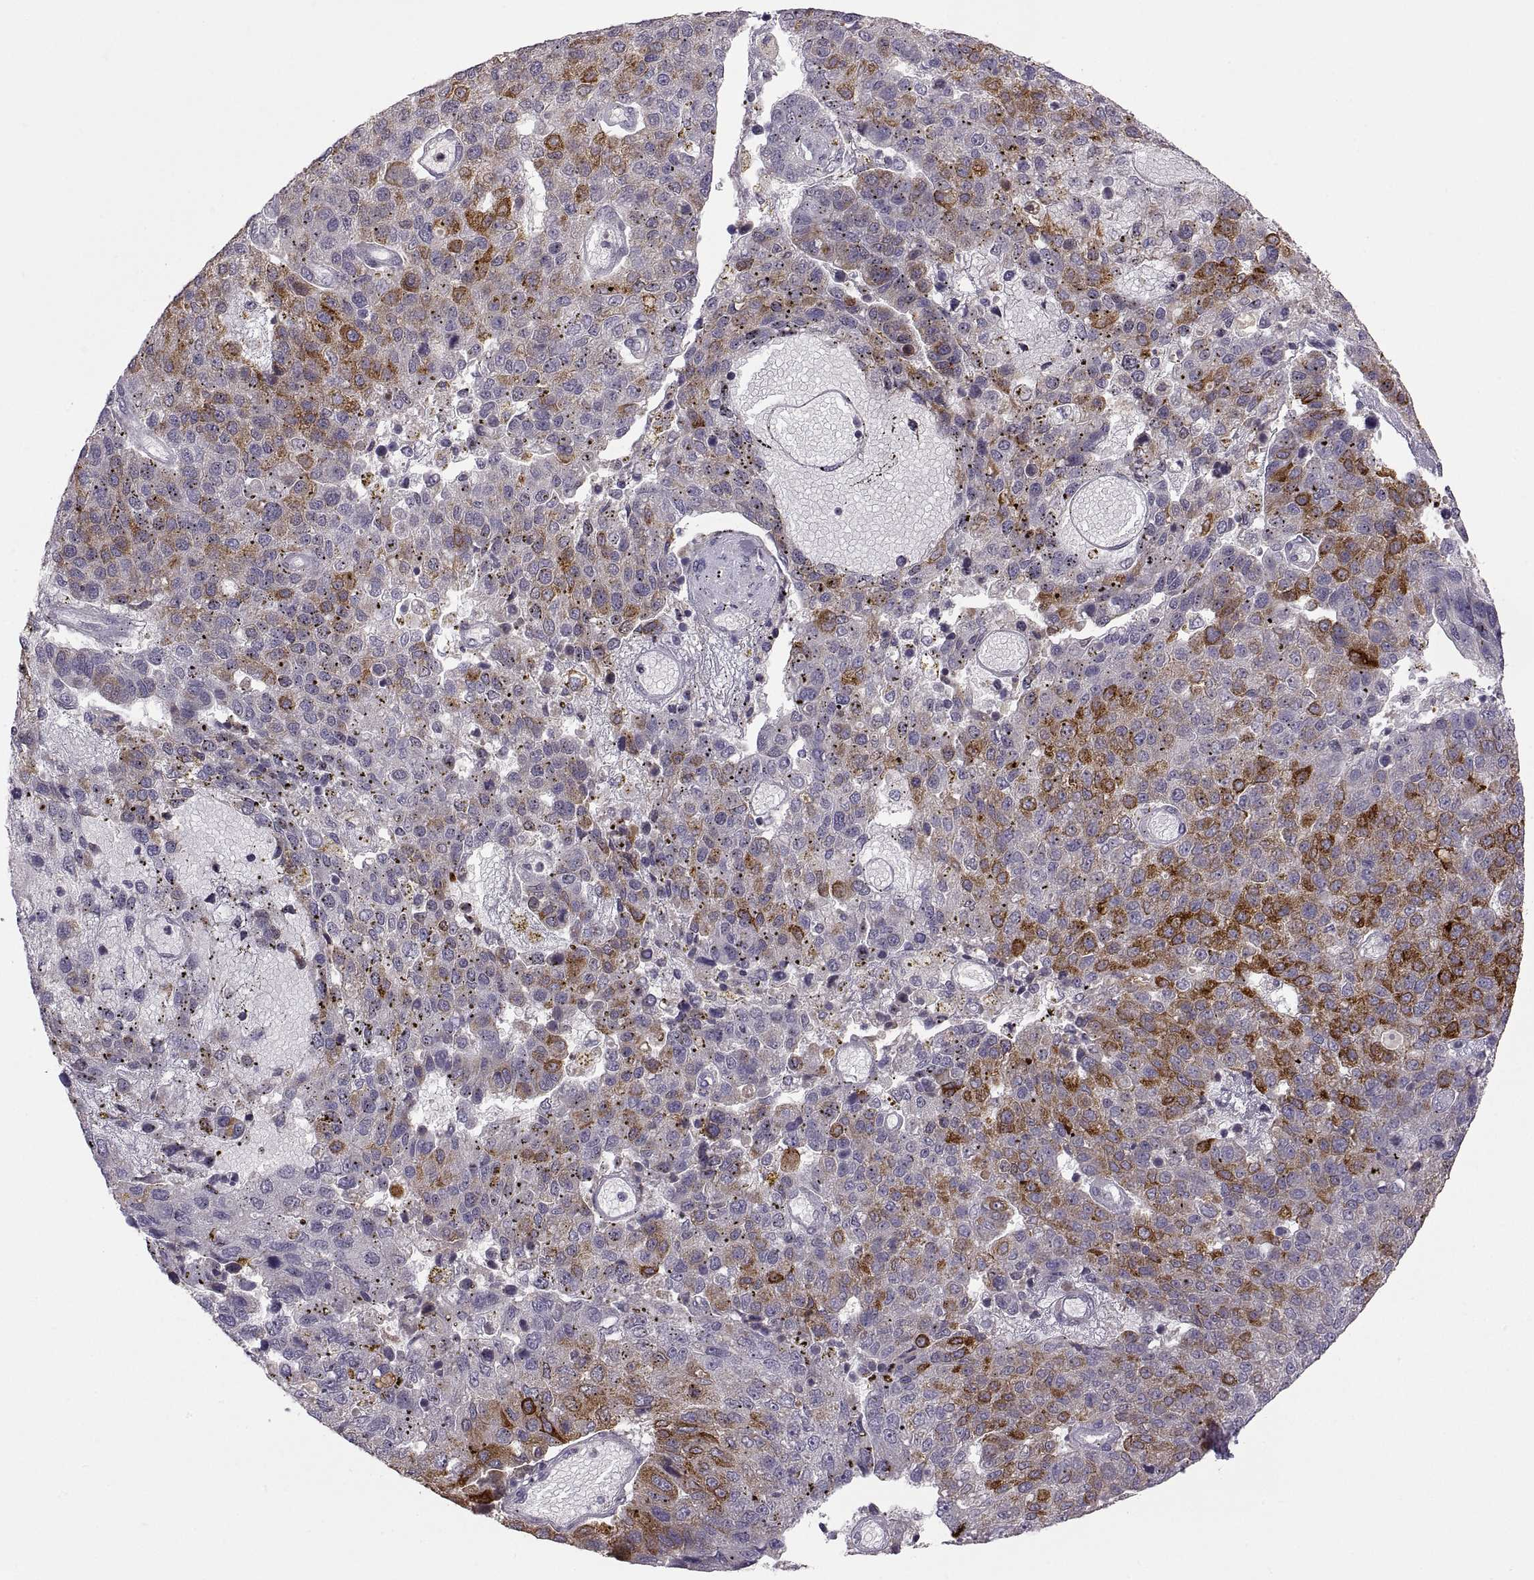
{"staining": {"intensity": "strong", "quantity": "25%-75%", "location": "cytoplasmic/membranous"}, "tissue": "pancreatic cancer", "cell_type": "Tumor cells", "image_type": "cancer", "snomed": [{"axis": "morphology", "description": "Adenocarcinoma, NOS"}, {"axis": "topography", "description": "Pancreas"}], "caption": "Protein positivity by immunohistochemistry (IHC) displays strong cytoplasmic/membranous staining in about 25%-75% of tumor cells in pancreatic cancer.", "gene": "HMGCR", "patient": {"sex": "female", "age": 61}}